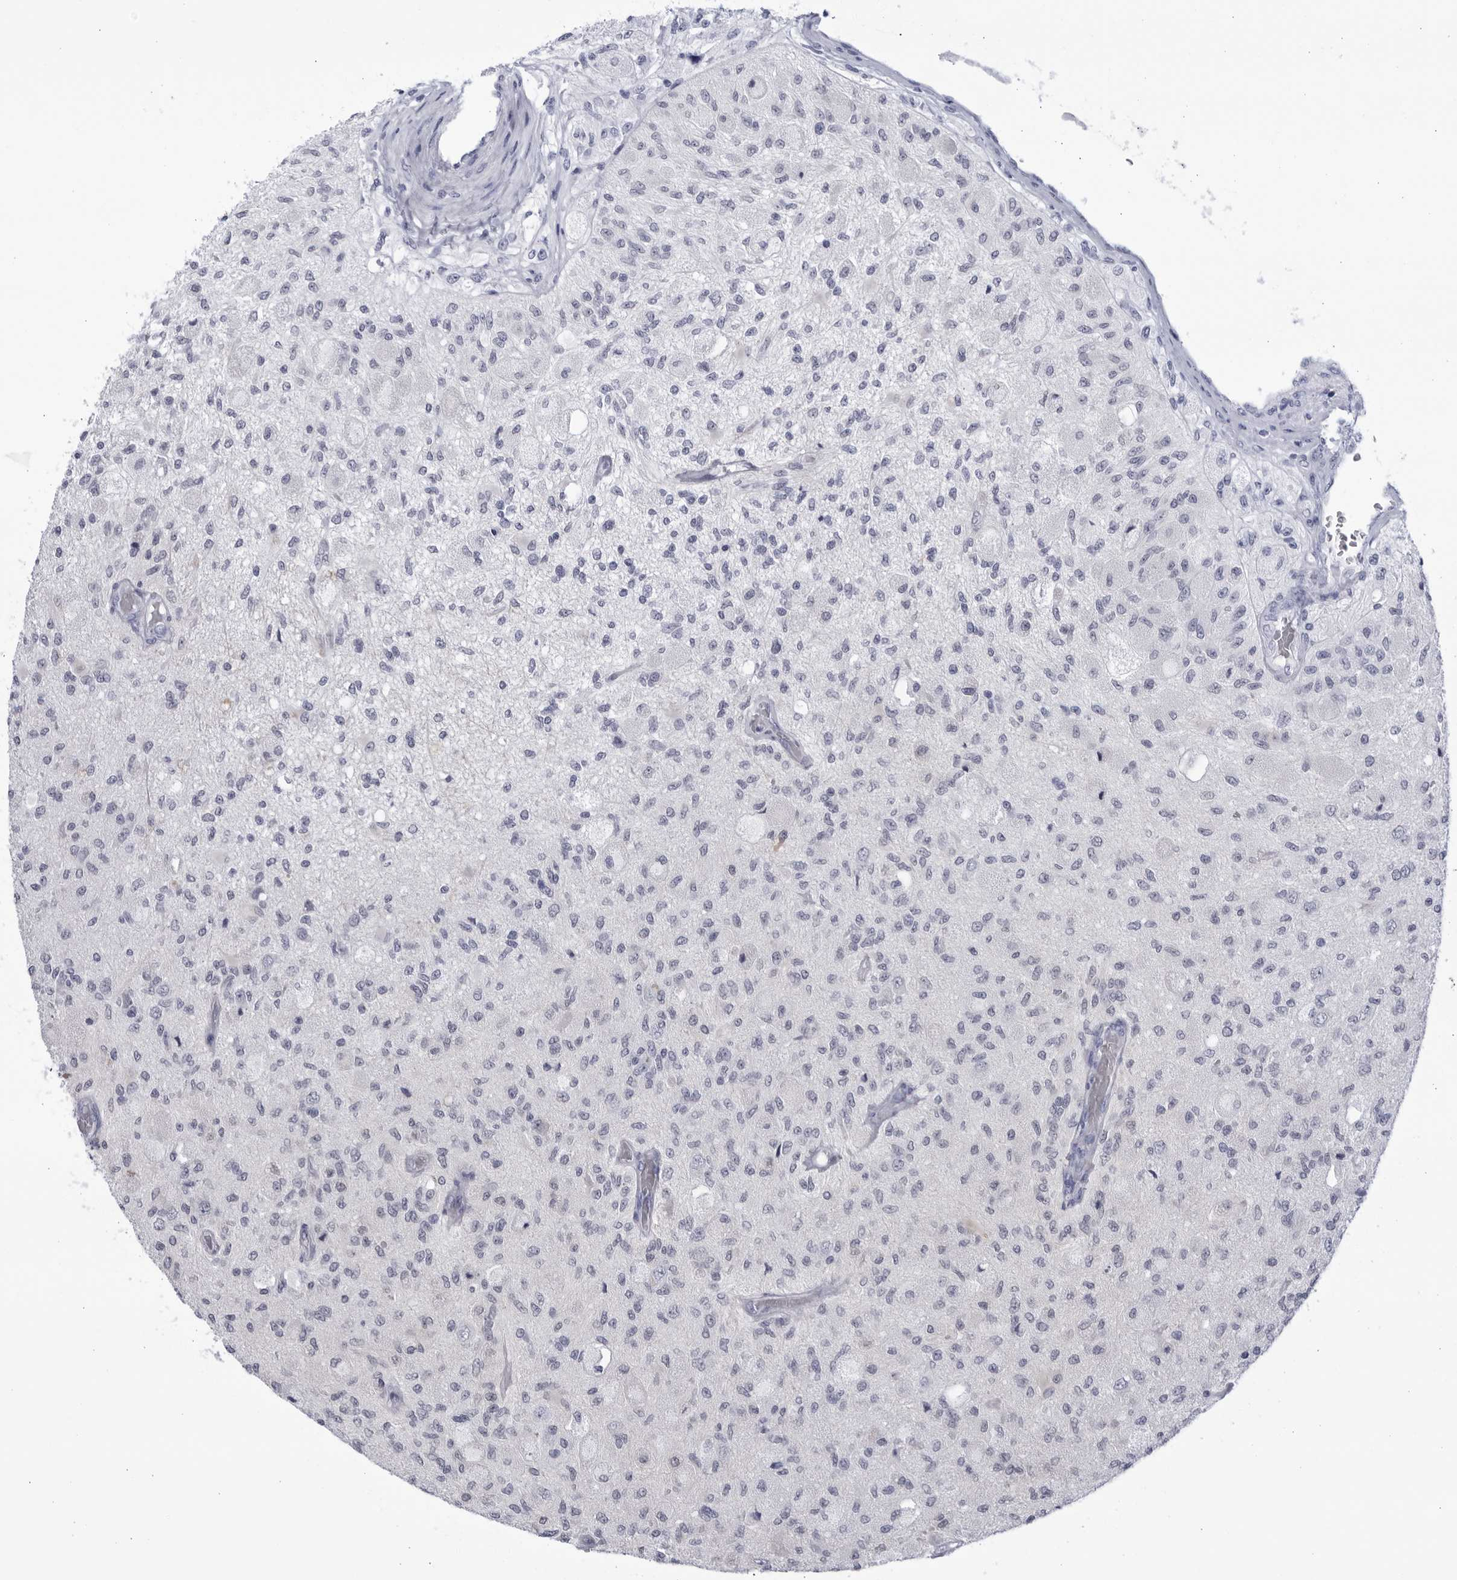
{"staining": {"intensity": "negative", "quantity": "none", "location": "none"}, "tissue": "glioma", "cell_type": "Tumor cells", "image_type": "cancer", "snomed": [{"axis": "morphology", "description": "Normal tissue, NOS"}, {"axis": "morphology", "description": "Glioma, malignant, High grade"}, {"axis": "topography", "description": "Cerebral cortex"}], "caption": "Tumor cells are negative for protein expression in human malignant glioma (high-grade).", "gene": "CCDC181", "patient": {"sex": "male", "age": 77}}